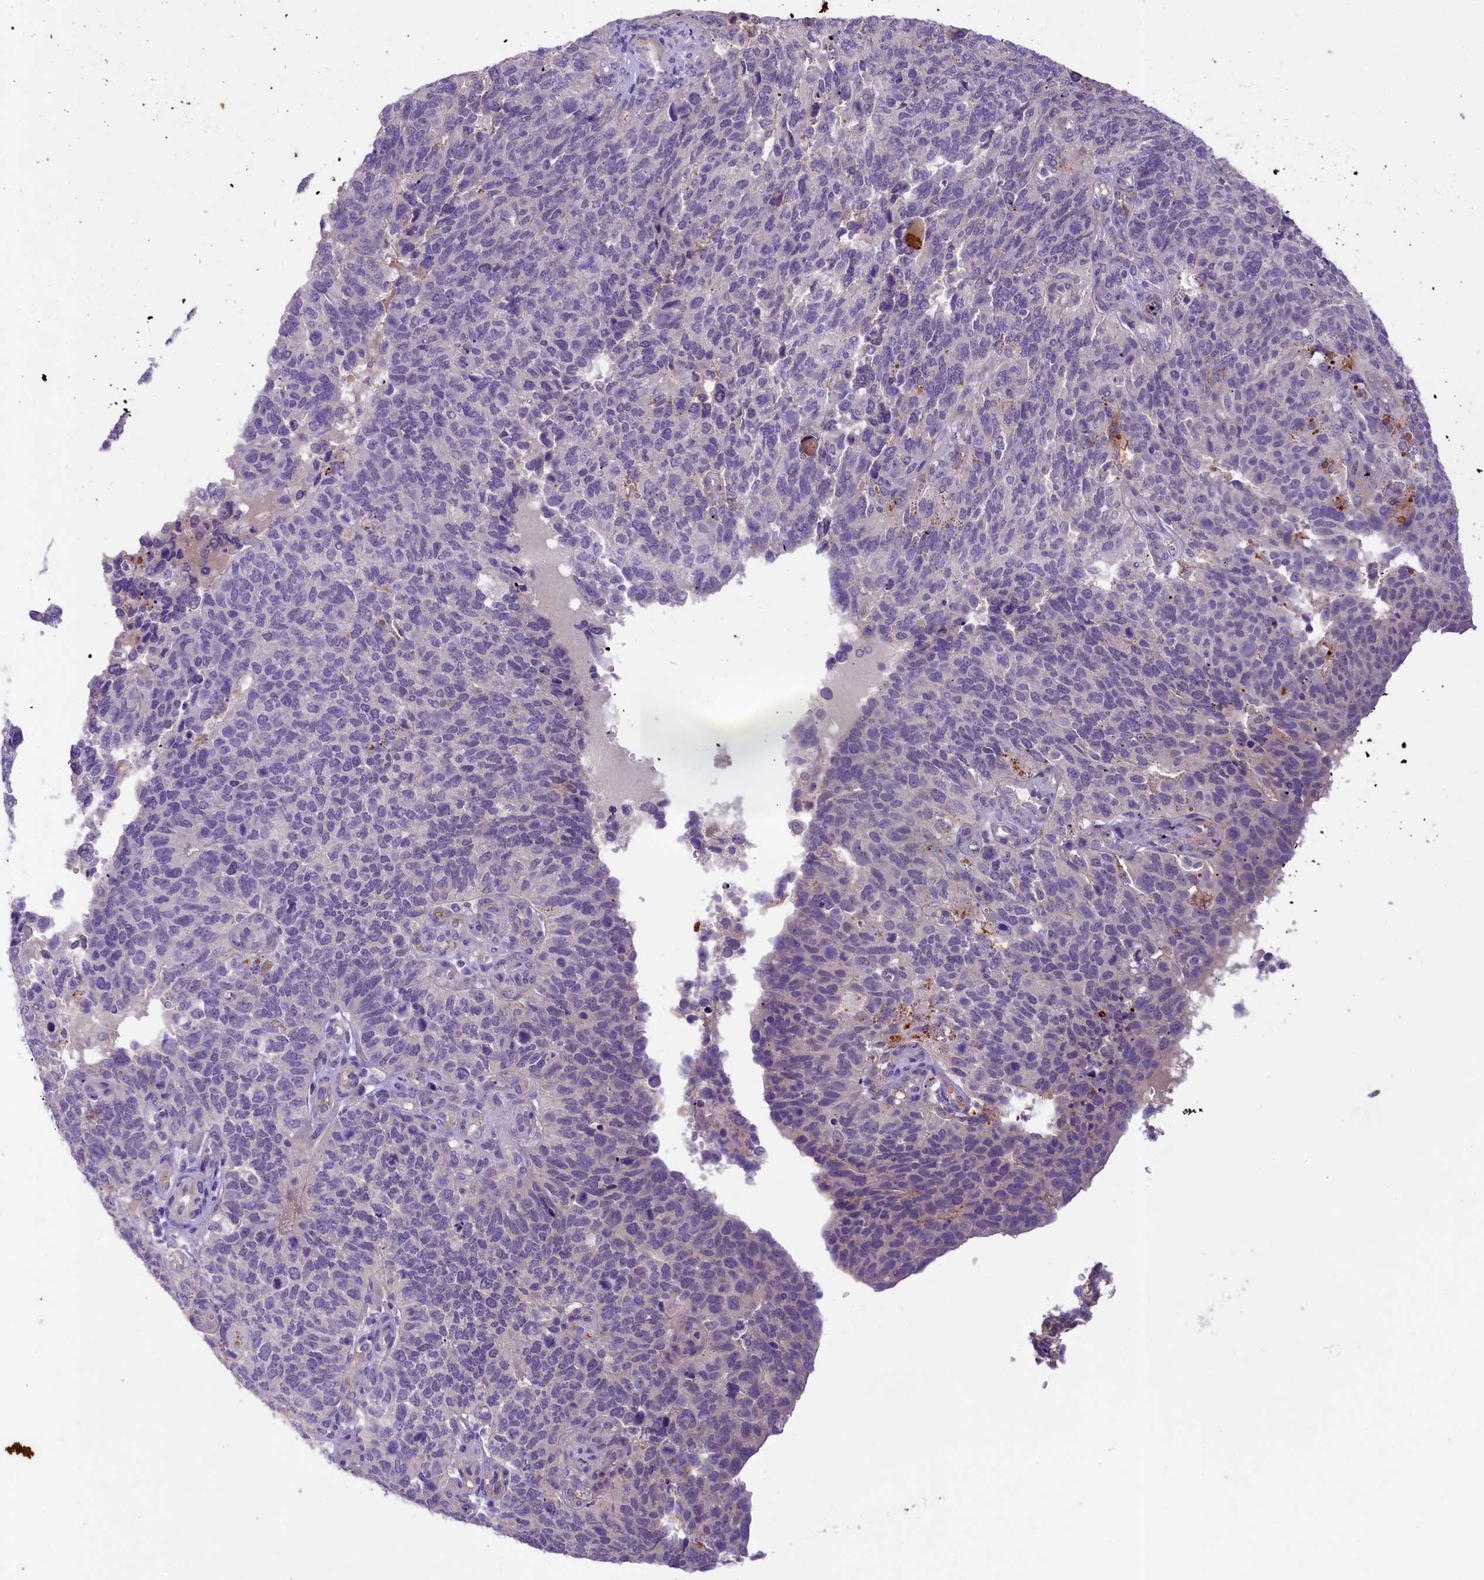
{"staining": {"intensity": "negative", "quantity": "none", "location": "none"}, "tissue": "endometrial cancer", "cell_type": "Tumor cells", "image_type": "cancer", "snomed": [{"axis": "morphology", "description": "Adenocarcinoma, NOS"}, {"axis": "topography", "description": "Endometrium"}], "caption": "Tumor cells show no significant protein staining in endometrial adenocarcinoma.", "gene": "UBXN6", "patient": {"sex": "female", "age": 66}}